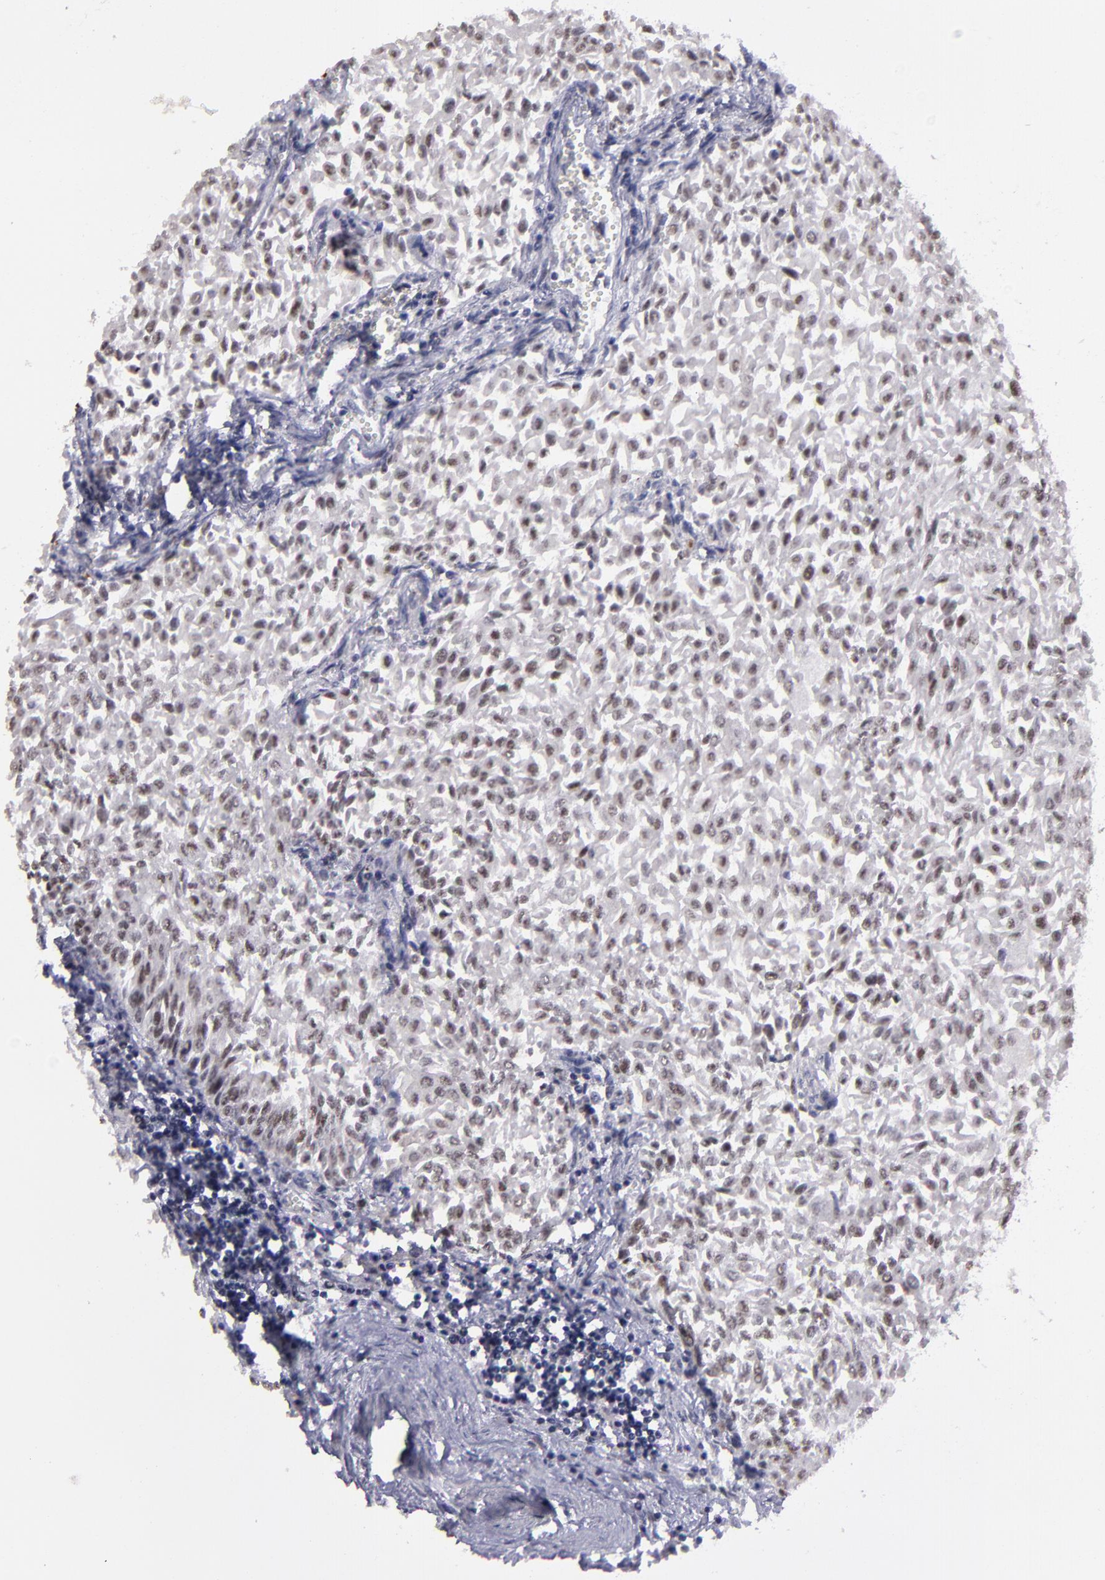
{"staining": {"intensity": "weak", "quantity": "25%-75%", "location": "nuclear"}, "tissue": "urothelial cancer", "cell_type": "Tumor cells", "image_type": "cancer", "snomed": [{"axis": "morphology", "description": "Urothelial carcinoma, Low grade"}, {"axis": "topography", "description": "Urinary bladder"}], "caption": "Urothelial cancer tissue demonstrates weak nuclear expression in about 25%-75% of tumor cells, visualized by immunohistochemistry.", "gene": "OTUB2", "patient": {"sex": "male", "age": 64}}